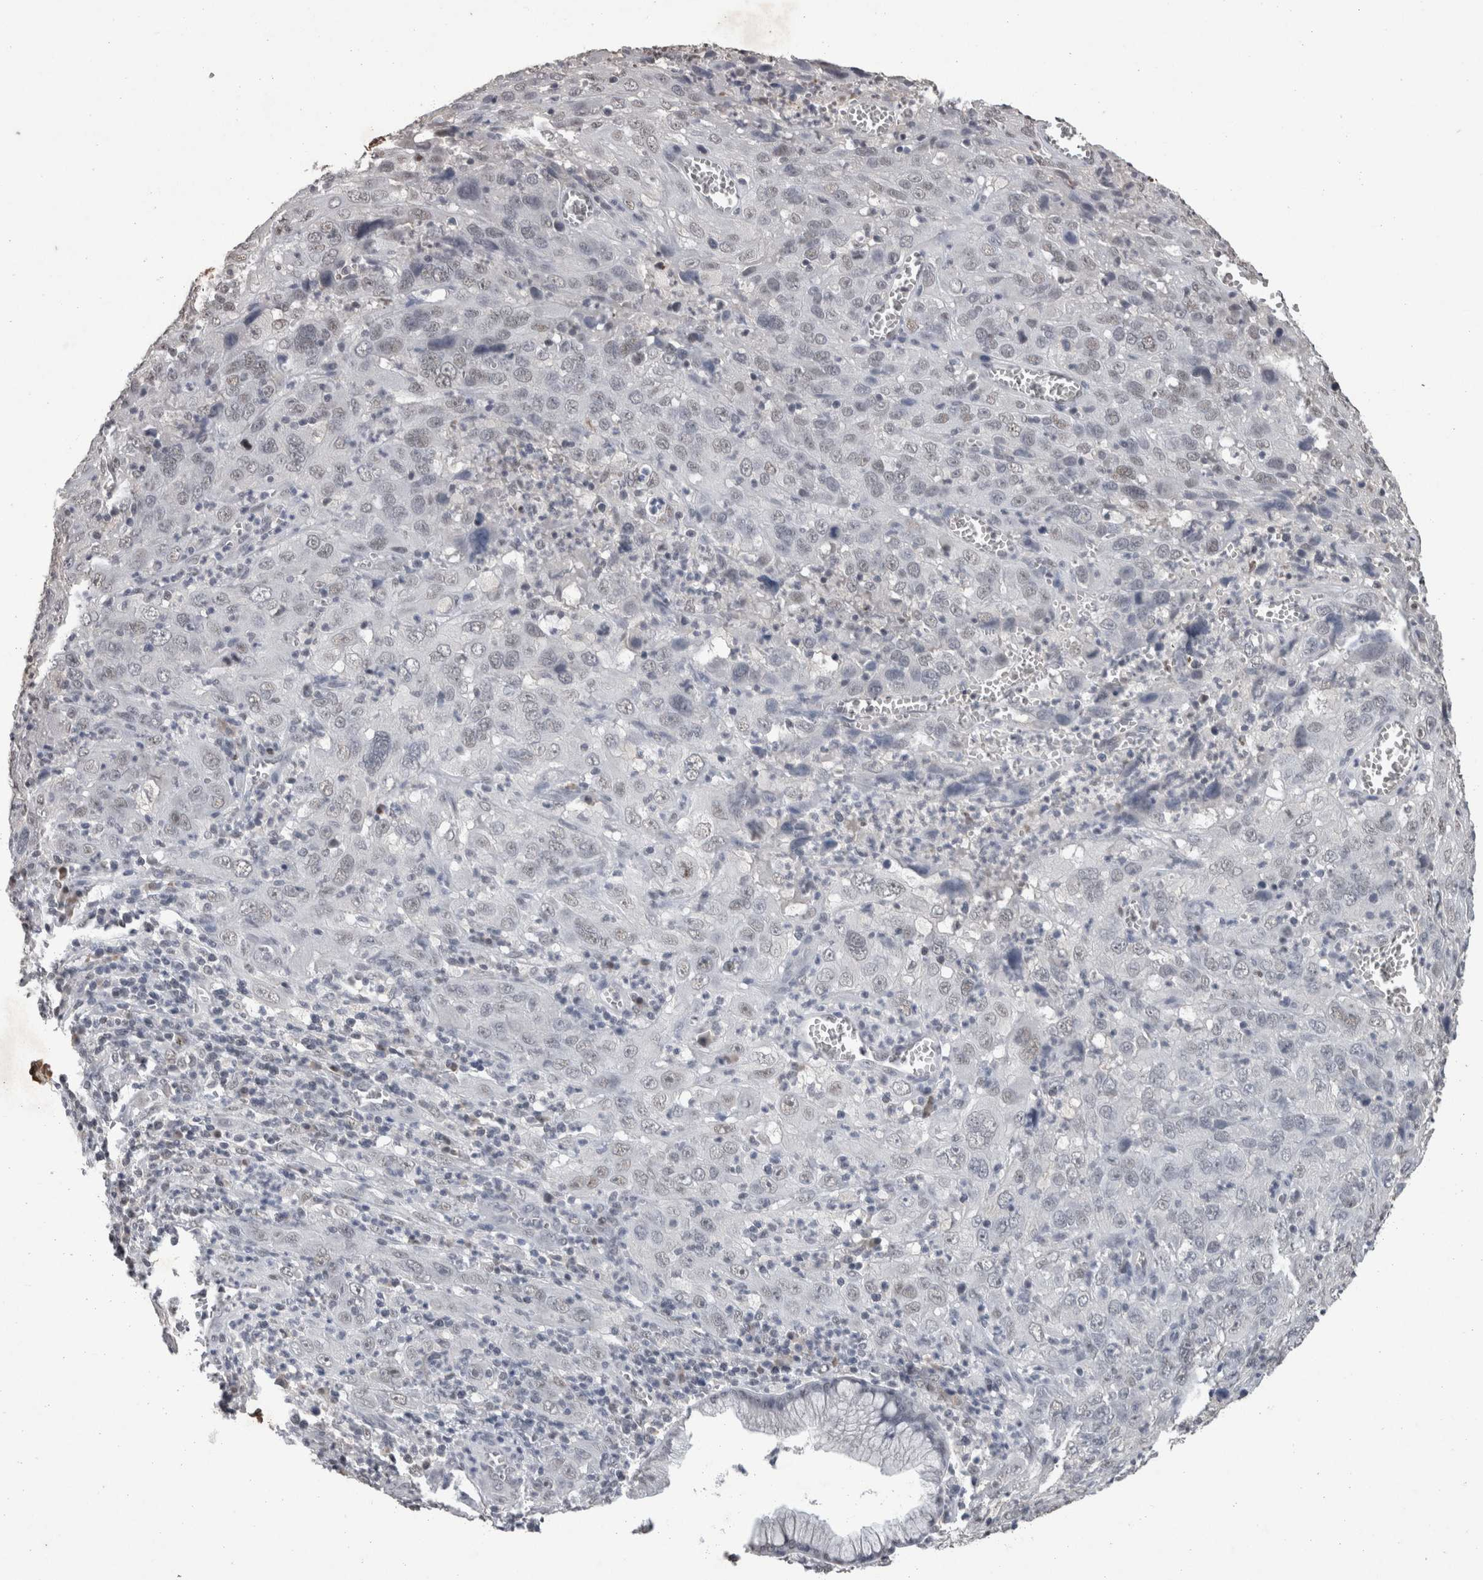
{"staining": {"intensity": "weak", "quantity": "<25%", "location": "nuclear"}, "tissue": "cervical cancer", "cell_type": "Tumor cells", "image_type": "cancer", "snomed": [{"axis": "morphology", "description": "Squamous cell carcinoma, NOS"}, {"axis": "topography", "description": "Cervix"}], "caption": "Immunohistochemistry (IHC) of squamous cell carcinoma (cervical) reveals no expression in tumor cells.", "gene": "DDX17", "patient": {"sex": "female", "age": 32}}